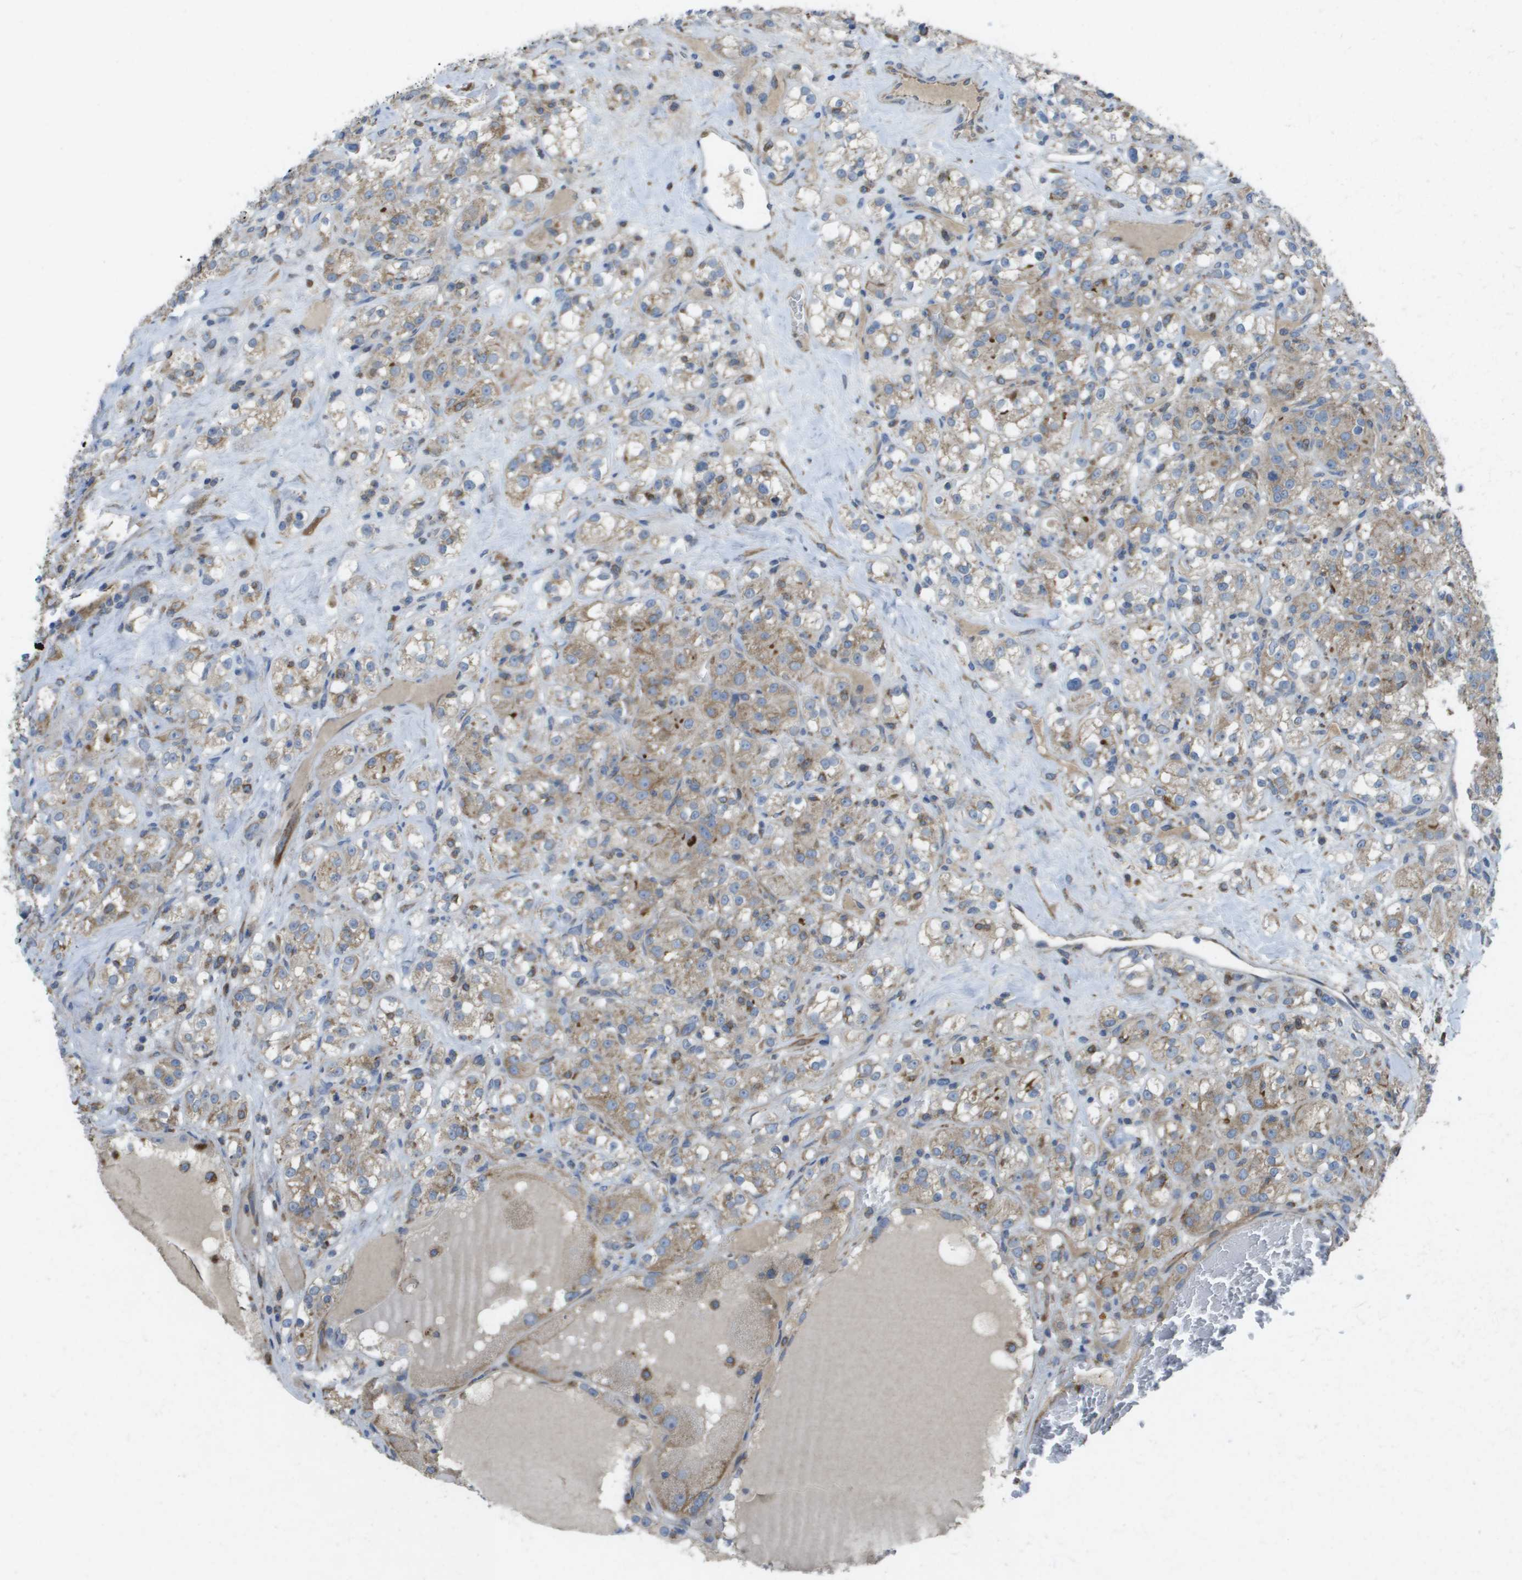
{"staining": {"intensity": "weak", "quantity": "25%-75%", "location": "cytoplasmic/membranous"}, "tissue": "renal cancer", "cell_type": "Tumor cells", "image_type": "cancer", "snomed": [{"axis": "morphology", "description": "Normal tissue, NOS"}, {"axis": "morphology", "description": "Adenocarcinoma, NOS"}, {"axis": "topography", "description": "Kidney"}], "caption": "Immunohistochemistry (IHC) of human renal cancer (adenocarcinoma) displays low levels of weak cytoplasmic/membranous staining in approximately 25%-75% of tumor cells.", "gene": "CLCN2", "patient": {"sex": "male", "age": 61}}